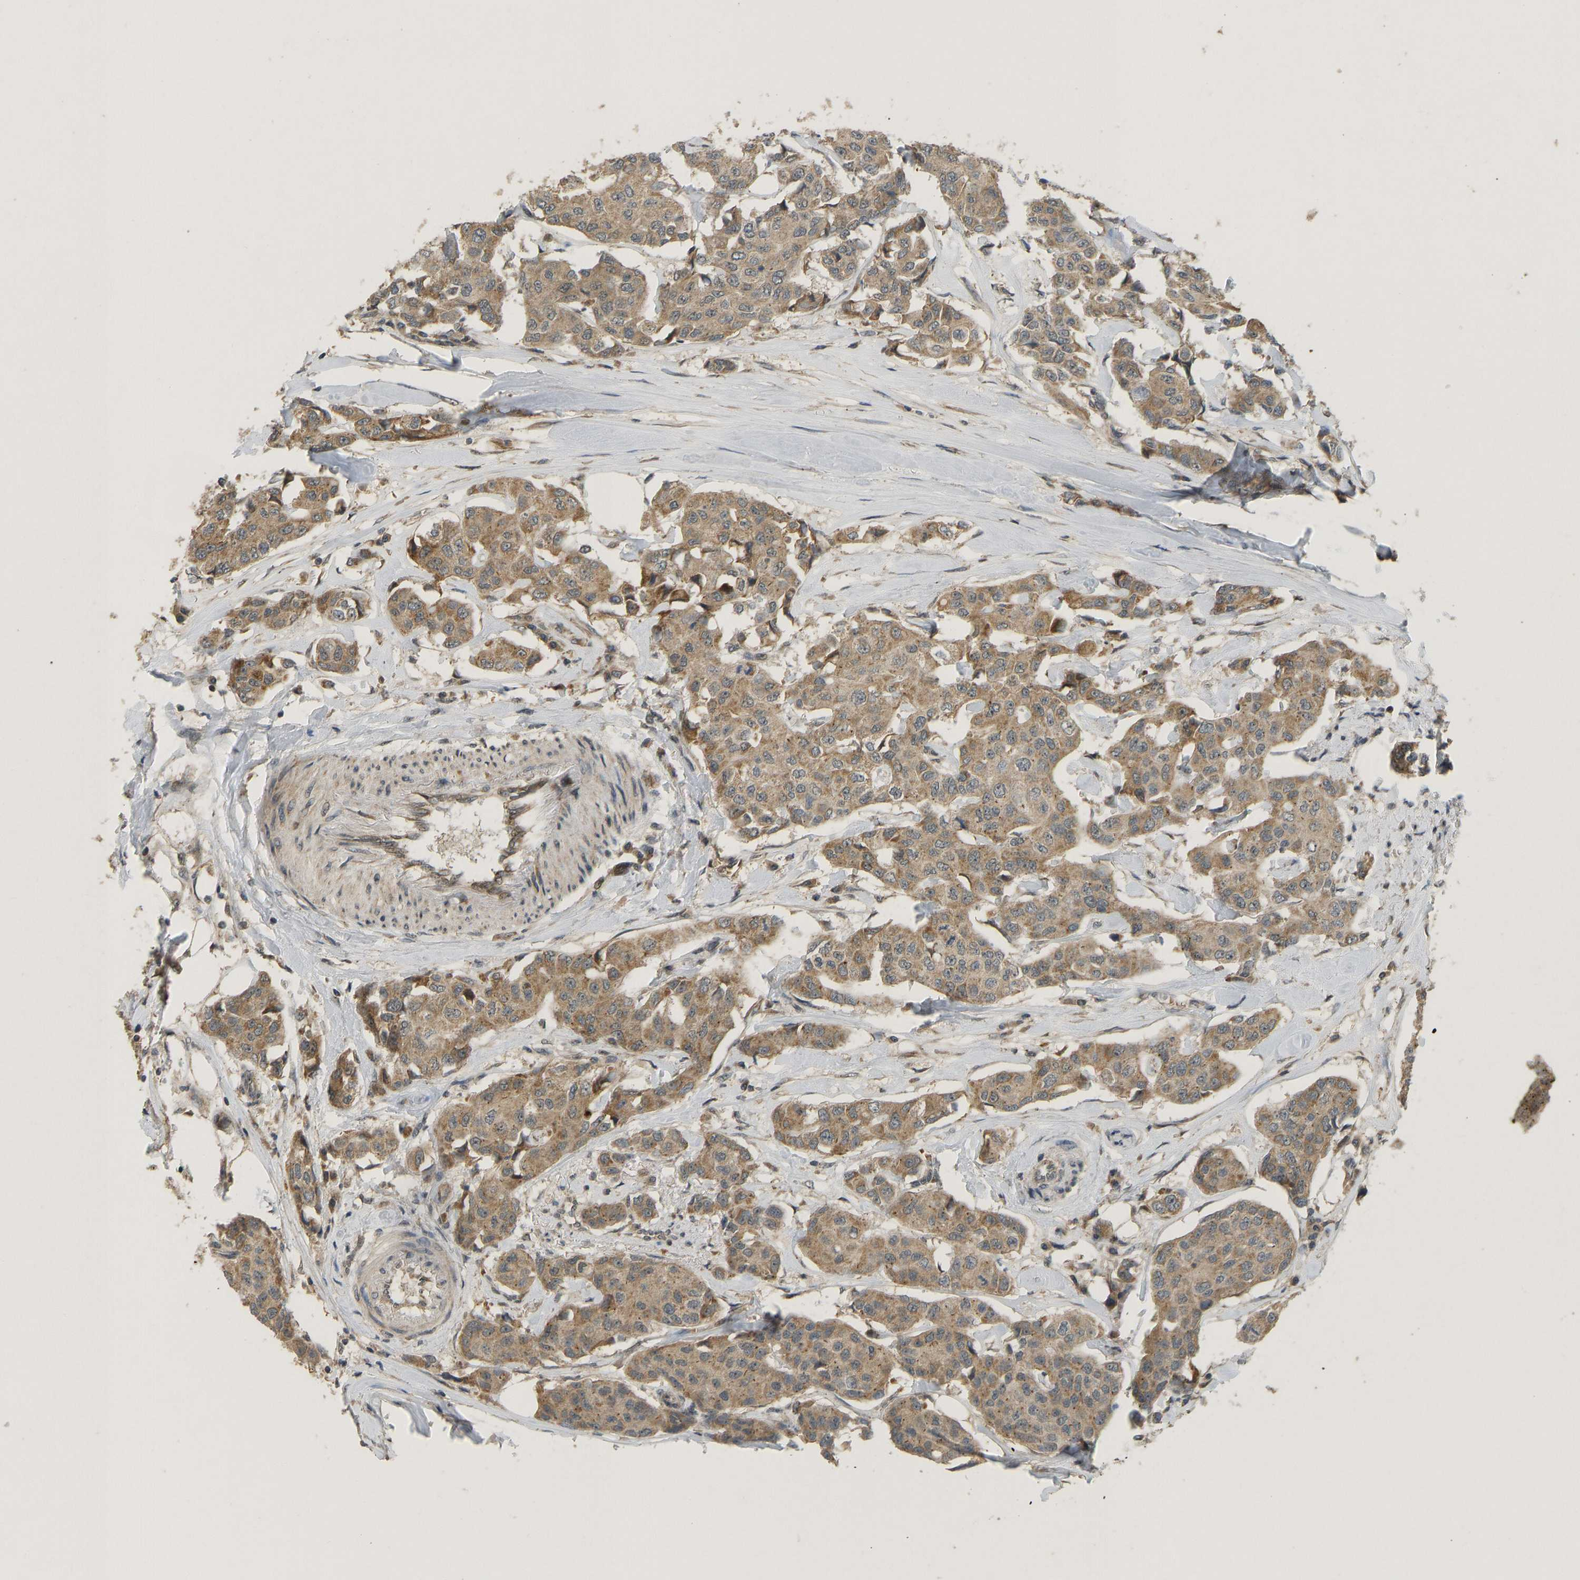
{"staining": {"intensity": "moderate", "quantity": ">75%", "location": "cytoplasmic/membranous"}, "tissue": "breast cancer", "cell_type": "Tumor cells", "image_type": "cancer", "snomed": [{"axis": "morphology", "description": "Duct carcinoma"}, {"axis": "topography", "description": "Breast"}], "caption": "IHC of invasive ductal carcinoma (breast) exhibits medium levels of moderate cytoplasmic/membranous staining in approximately >75% of tumor cells.", "gene": "ACADS", "patient": {"sex": "female", "age": 80}}